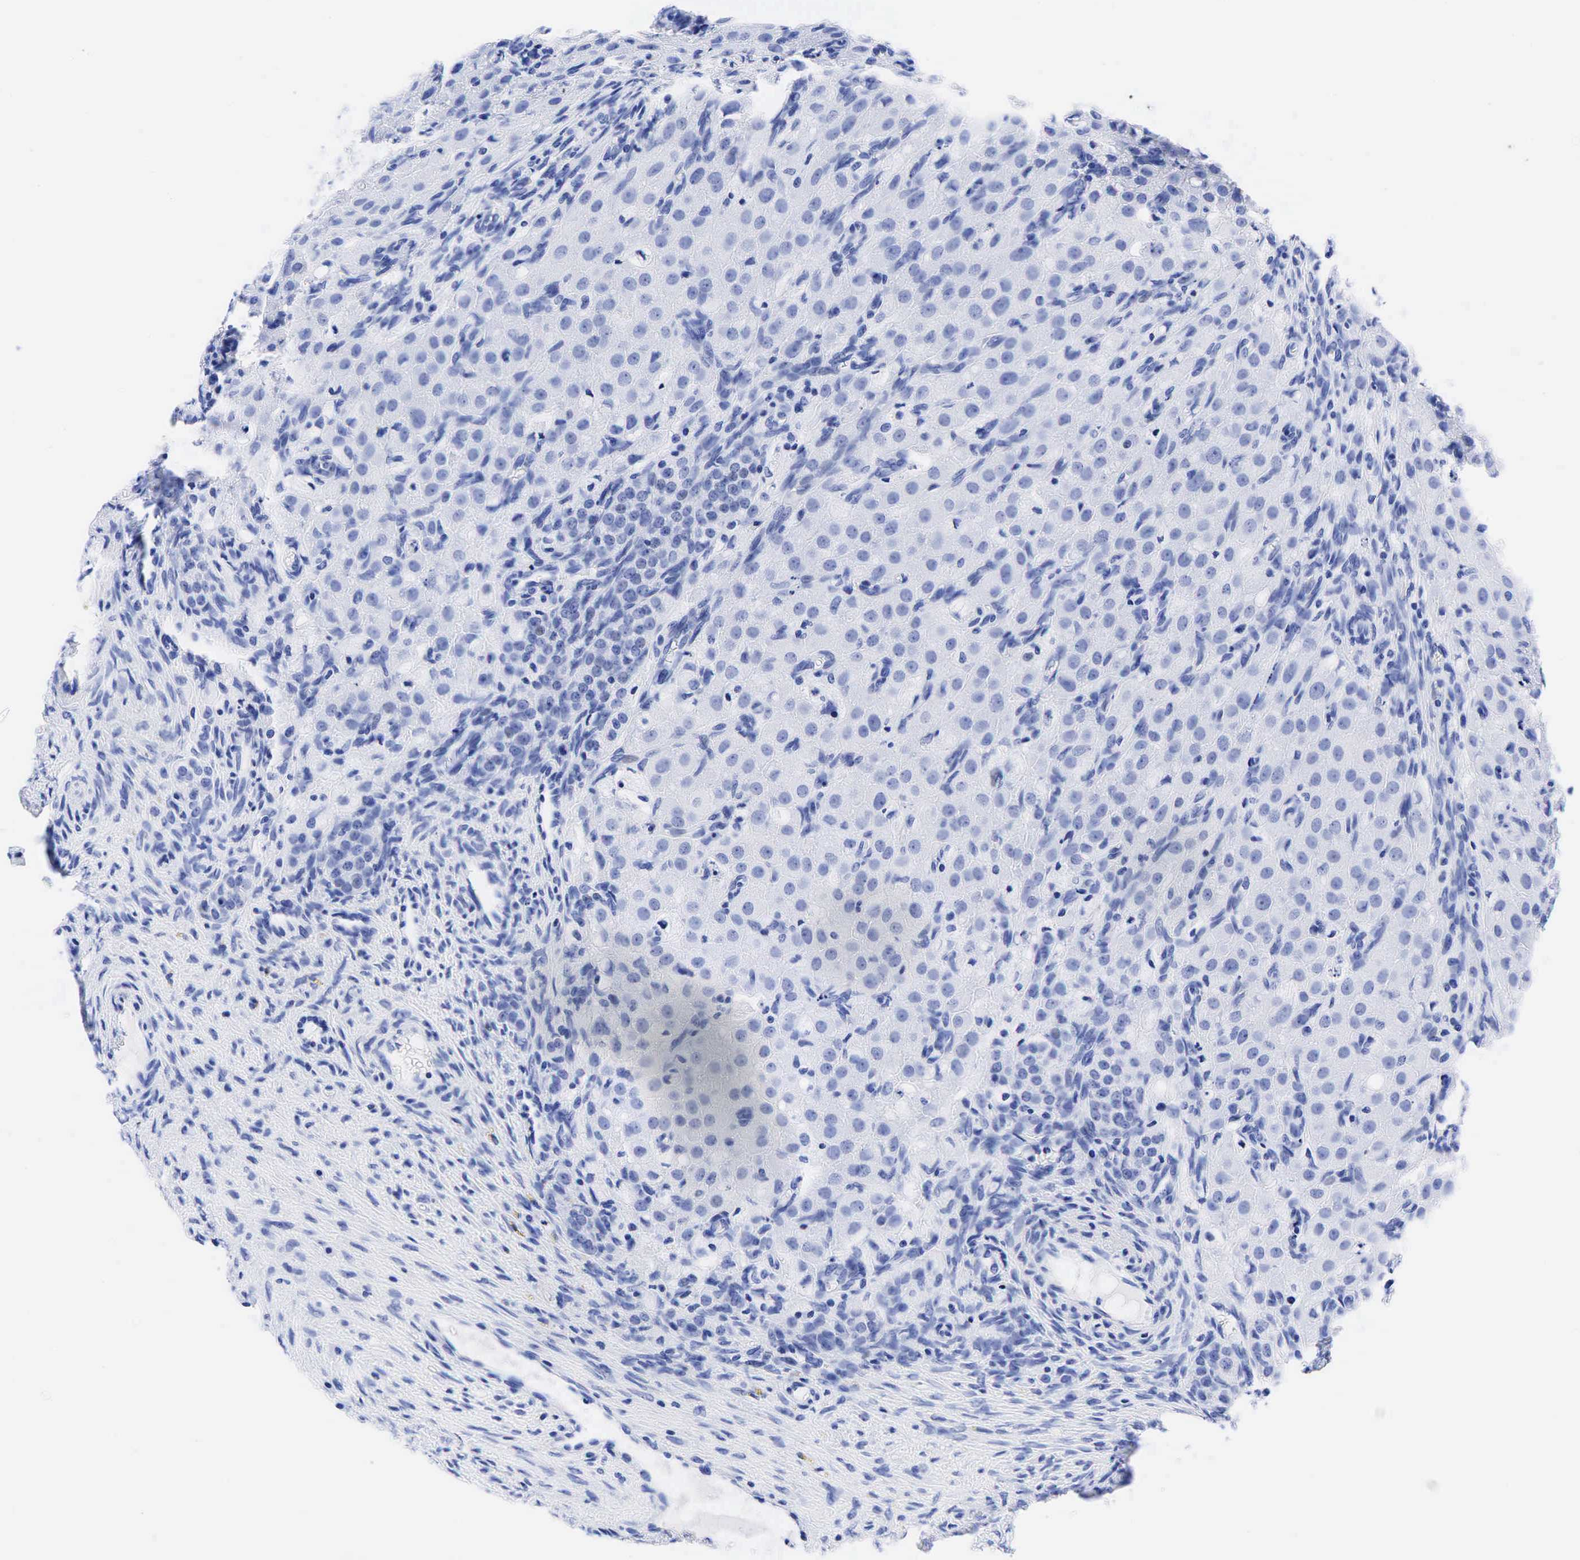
{"staining": {"intensity": "negative", "quantity": "none", "location": "none"}, "tissue": "ovary", "cell_type": "Ovarian stroma cells", "image_type": "normal", "snomed": [{"axis": "morphology", "description": "Normal tissue, NOS"}, {"axis": "topography", "description": "Ovary"}], "caption": "Photomicrograph shows no protein staining in ovarian stroma cells of benign ovary.", "gene": "CEACAM5", "patient": {"sex": "female", "age": 32}}